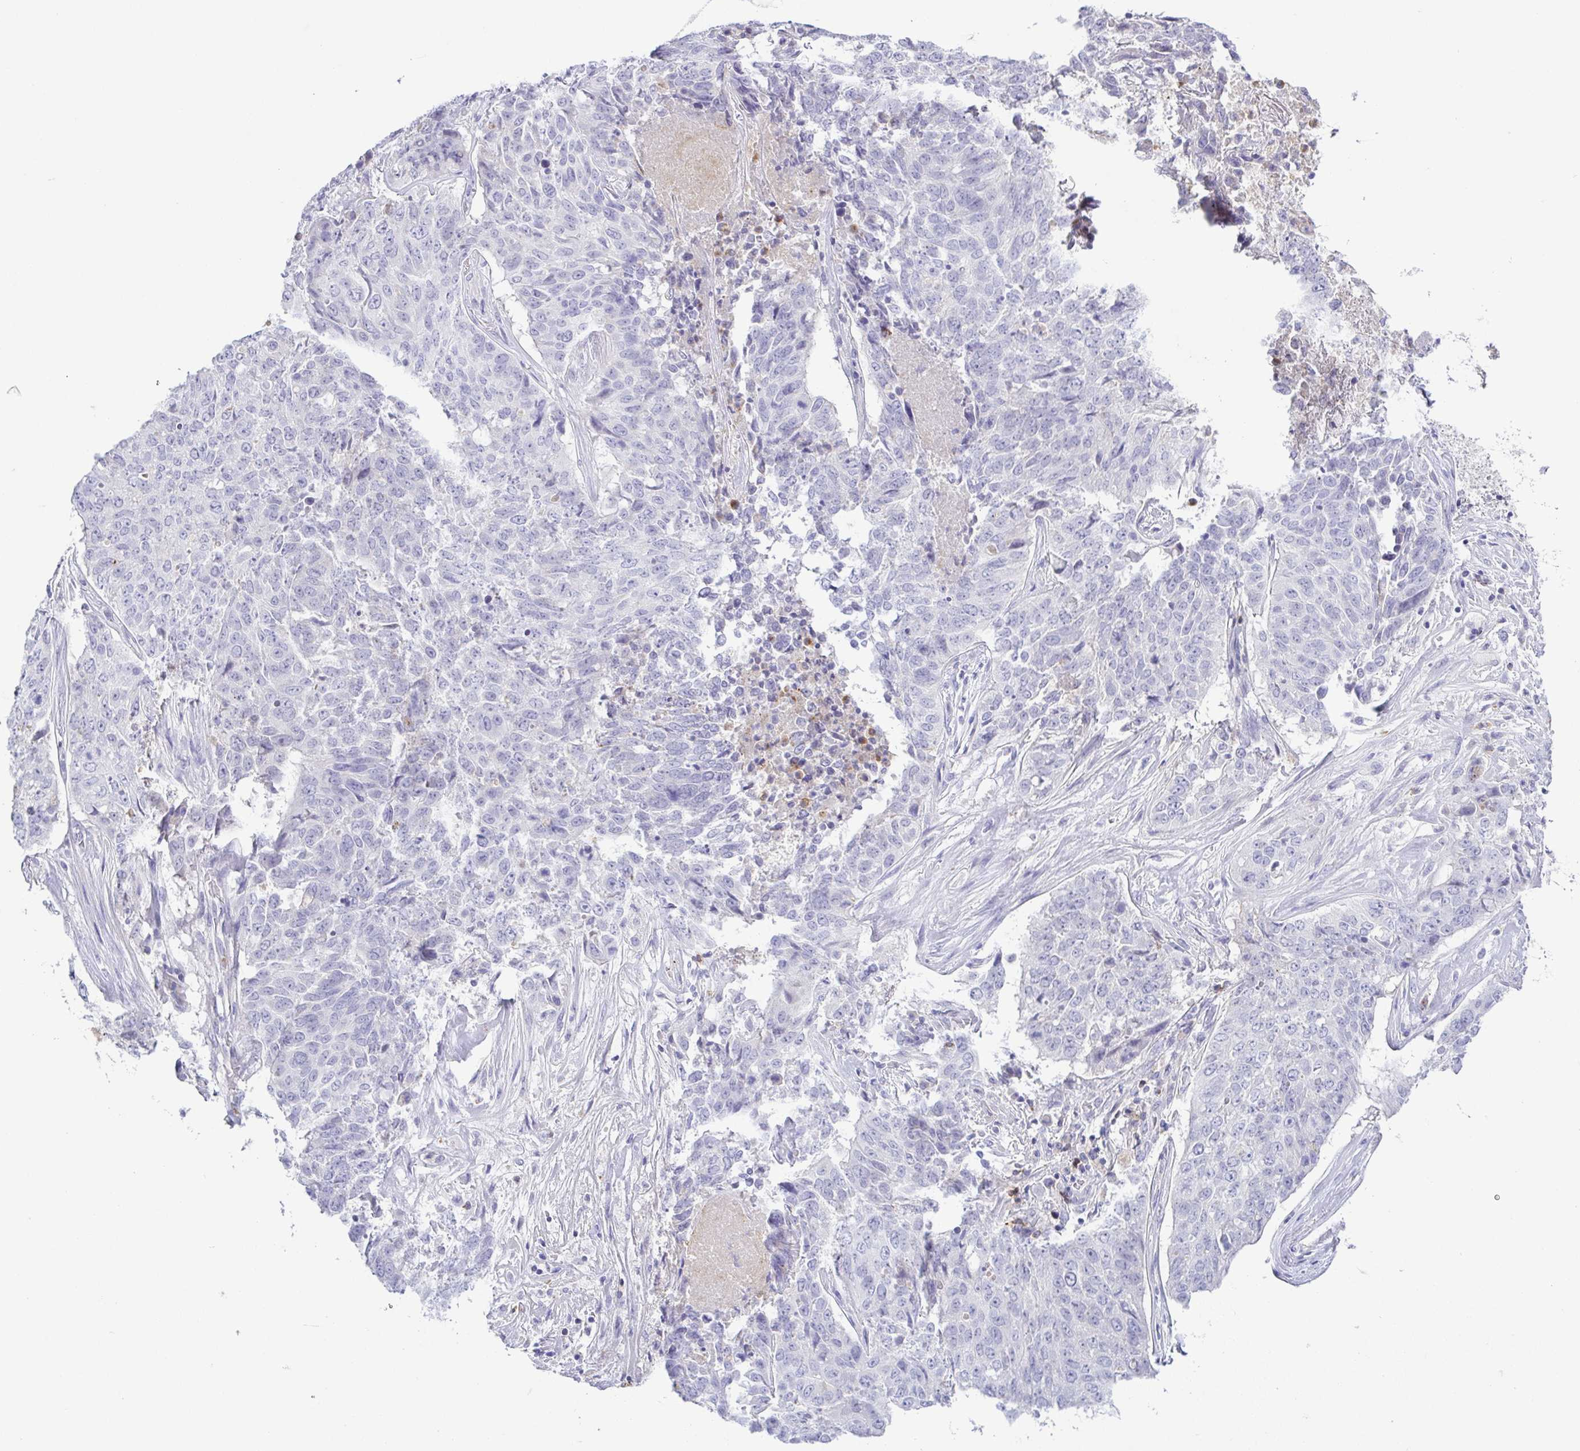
{"staining": {"intensity": "negative", "quantity": "none", "location": "none"}, "tissue": "lung cancer", "cell_type": "Tumor cells", "image_type": "cancer", "snomed": [{"axis": "morphology", "description": "Normal tissue, NOS"}, {"axis": "morphology", "description": "Squamous cell carcinoma, NOS"}, {"axis": "topography", "description": "Bronchus"}, {"axis": "topography", "description": "Lung"}], "caption": "The immunohistochemistry image has no significant positivity in tumor cells of lung squamous cell carcinoma tissue. Brightfield microscopy of immunohistochemistry stained with DAB (brown) and hematoxylin (blue), captured at high magnification.", "gene": "PGLYRP1", "patient": {"sex": "male", "age": 64}}